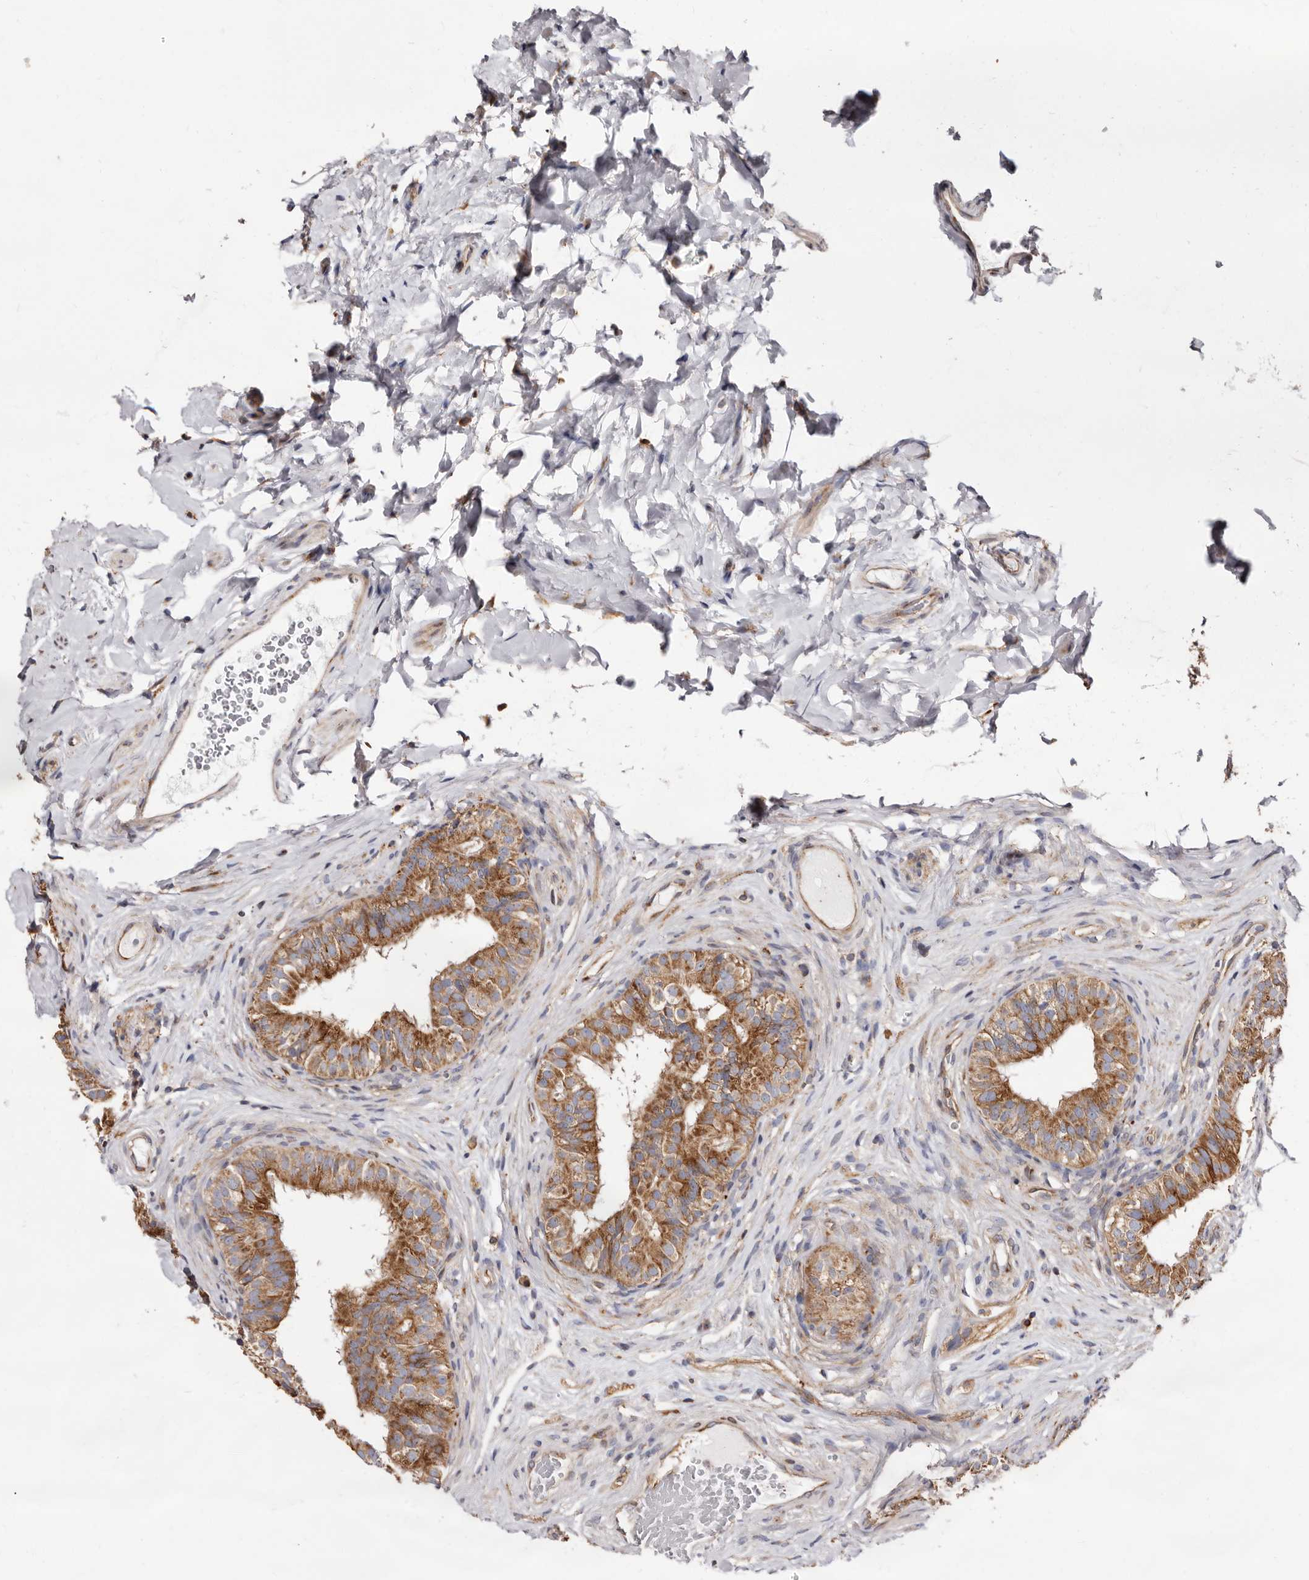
{"staining": {"intensity": "moderate", "quantity": ">75%", "location": "cytoplasmic/membranous"}, "tissue": "epididymis", "cell_type": "Glandular cells", "image_type": "normal", "snomed": [{"axis": "morphology", "description": "Normal tissue, NOS"}, {"axis": "topography", "description": "Epididymis"}], "caption": "Immunohistochemical staining of benign epididymis reveals medium levels of moderate cytoplasmic/membranous expression in approximately >75% of glandular cells.", "gene": "COQ8B", "patient": {"sex": "male", "age": 49}}